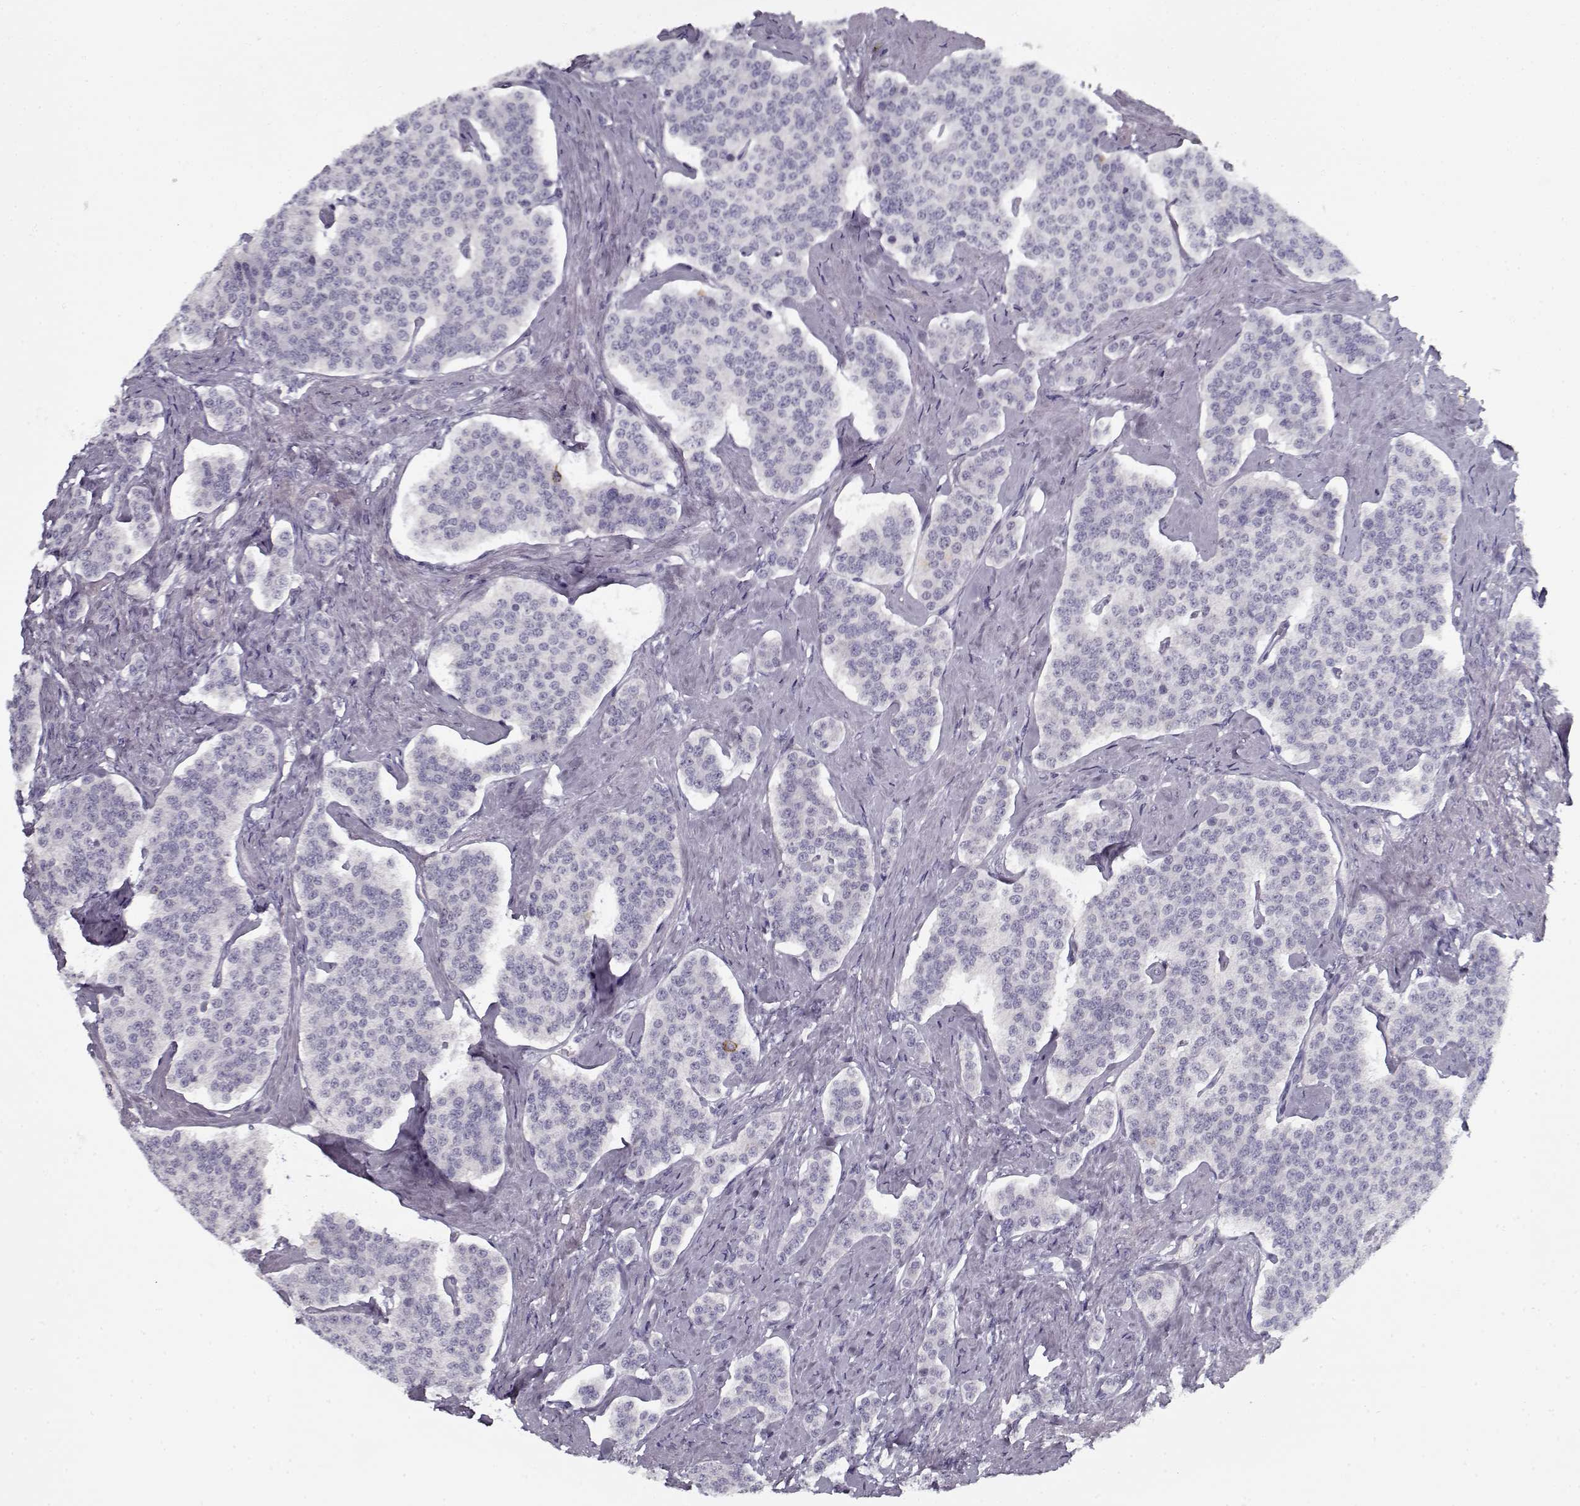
{"staining": {"intensity": "negative", "quantity": "none", "location": "none"}, "tissue": "carcinoid", "cell_type": "Tumor cells", "image_type": "cancer", "snomed": [{"axis": "morphology", "description": "Carcinoid, malignant, NOS"}, {"axis": "topography", "description": "Small intestine"}], "caption": "A histopathology image of carcinoid stained for a protein shows no brown staining in tumor cells. (DAB (3,3'-diaminobenzidine) immunohistochemistry (IHC) with hematoxylin counter stain).", "gene": "SPACA9", "patient": {"sex": "female", "age": 58}}